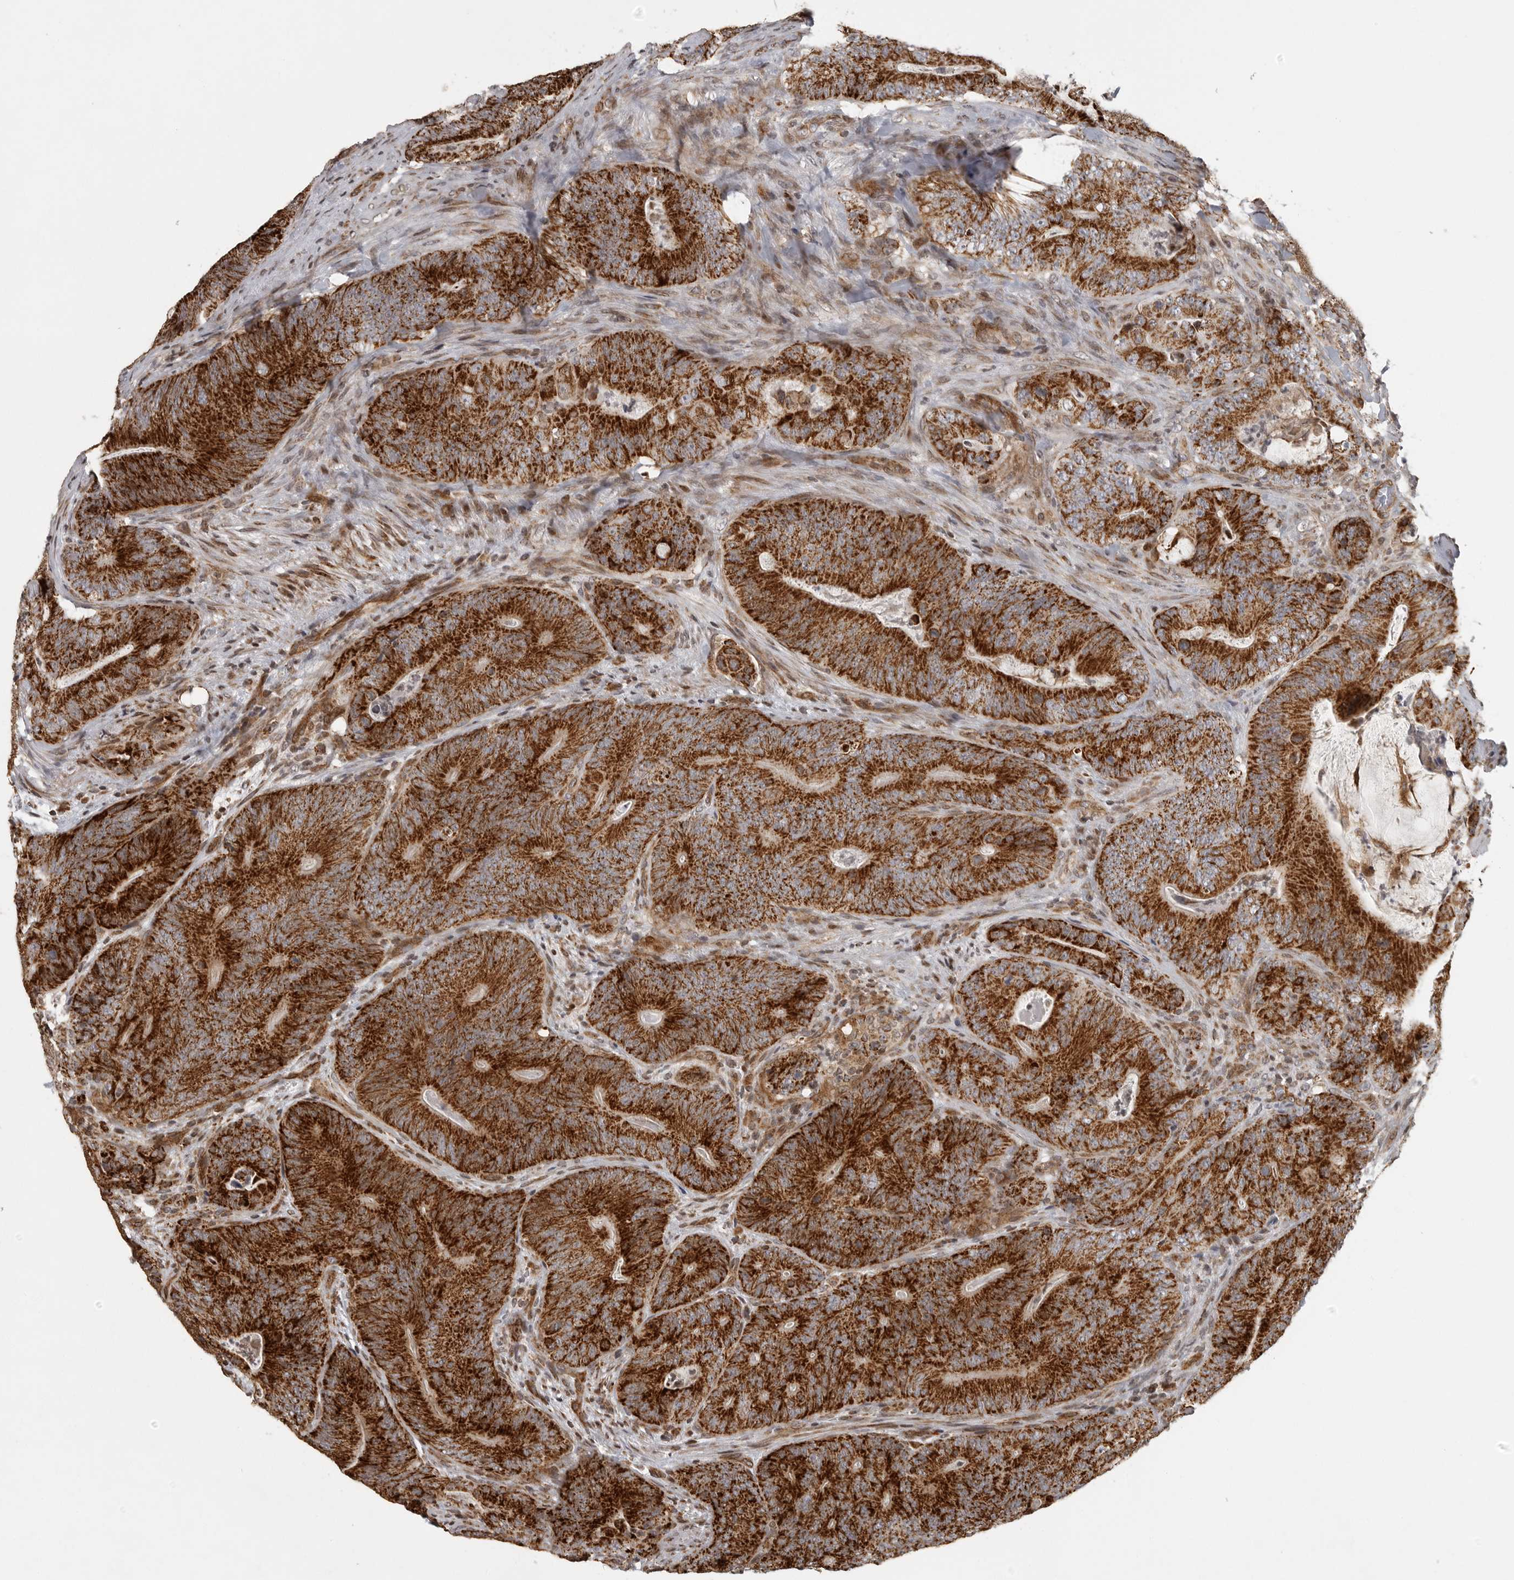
{"staining": {"intensity": "strong", "quantity": ">75%", "location": "cytoplasmic/membranous"}, "tissue": "colorectal cancer", "cell_type": "Tumor cells", "image_type": "cancer", "snomed": [{"axis": "morphology", "description": "Normal tissue, NOS"}, {"axis": "topography", "description": "Colon"}], "caption": "Colorectal cancer stained for a protein (brown) shows strong cytoplasmic/membranous positive expression in approximately >75% of tumor cells.", "gene": "NARS2", "patient": {"sex": "female", "age": 82}}